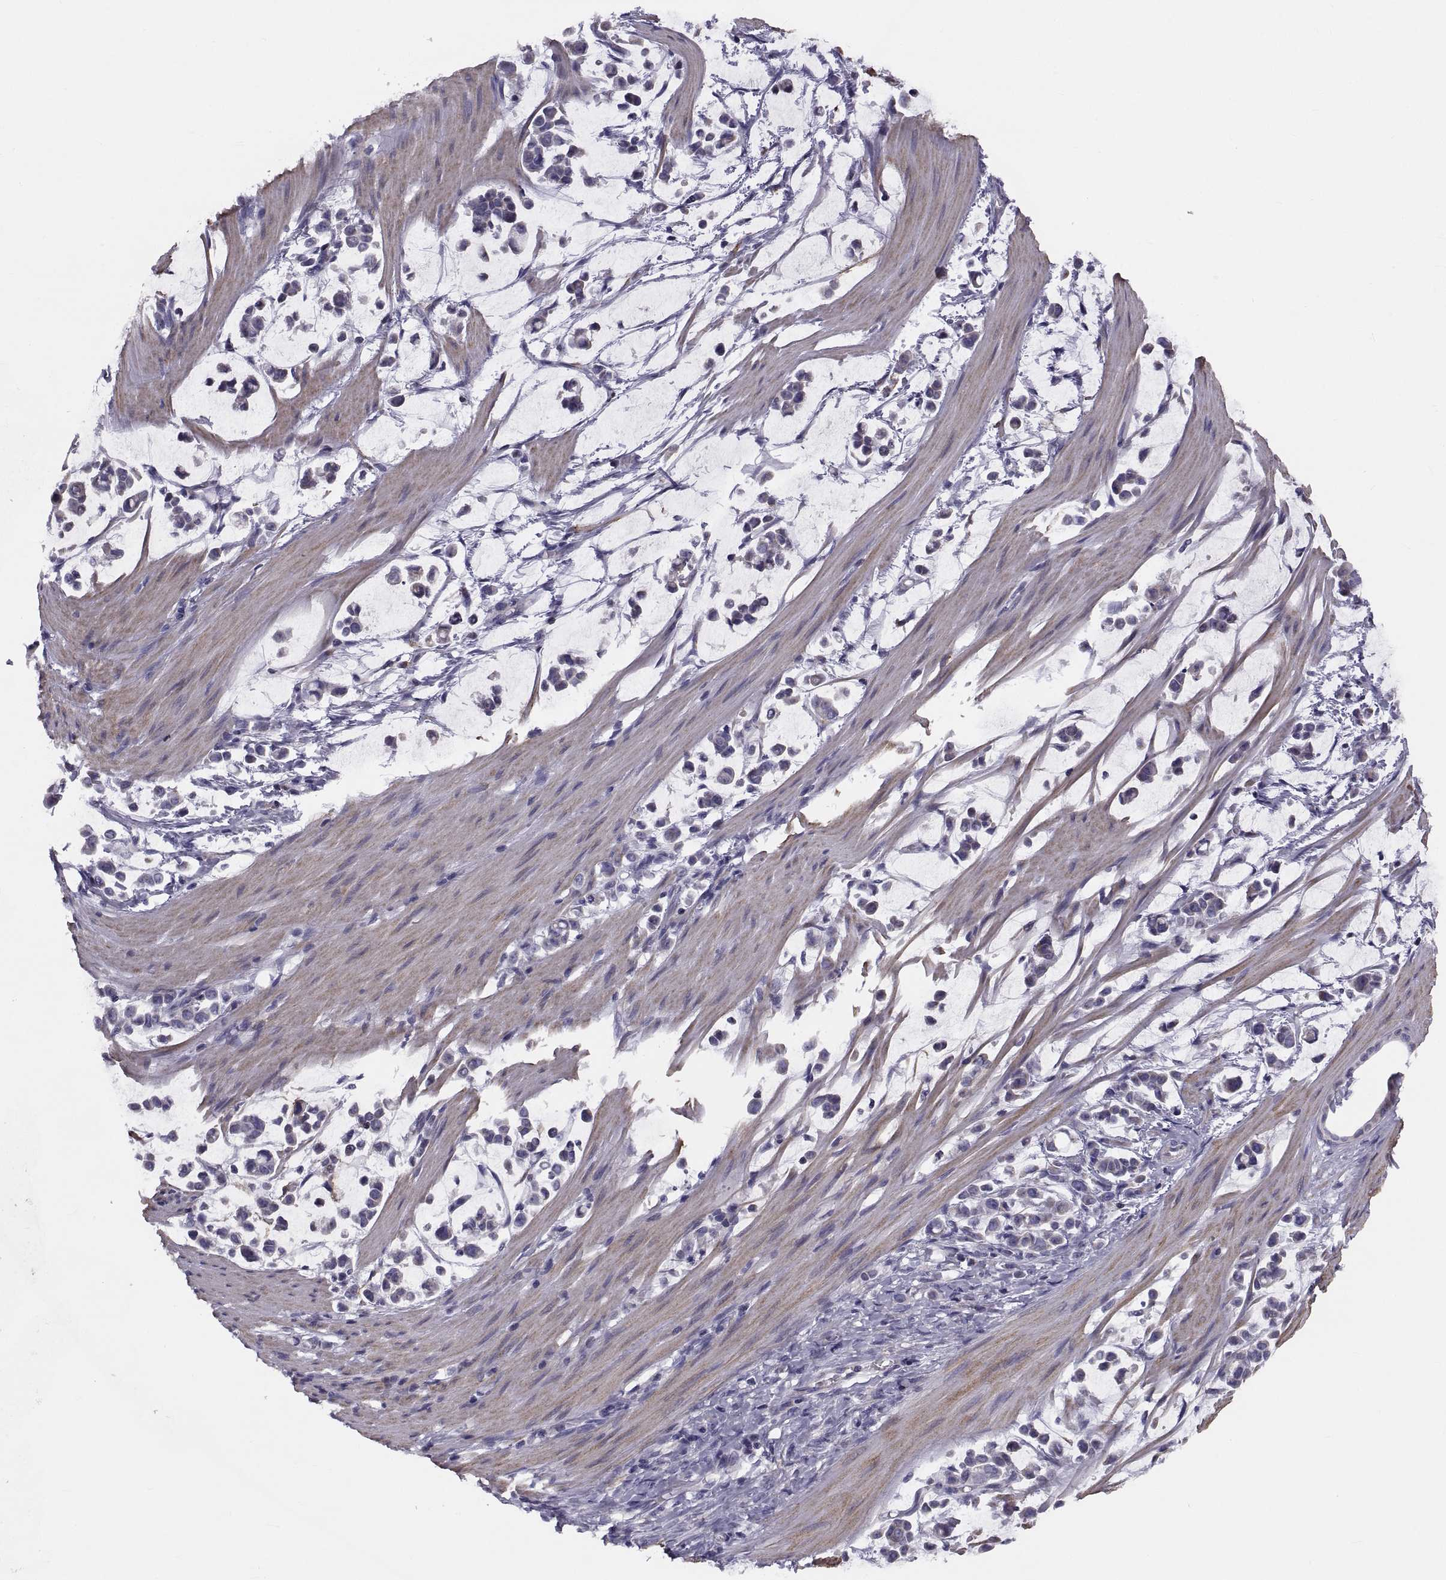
{"staining": {"intensity": "weak", "quantity": "<25%", "location": "cytoplasmic/membranous"}, "tissue": "stomach cancer", "cell_type": "Tumor cells", "image_type": "cancer", "snomed": [{"axis": "morphology", "description": "Adenocarcinoma, NOS"}, {"axis": "topography", "description": "Stomach"}], "caption": "The immunohistochemistry (IHC) image has no significant staining in tumor cells of stomach adenocarcinoma tissue. (Stains: DAB (3,3'-diaminobenzidine) IHC with hematoxylin counter stain, Microscopy: brightfield microscopy at high magnification).", "gene": "ANO1", "patient": {"sex": "male", "age": 82}}